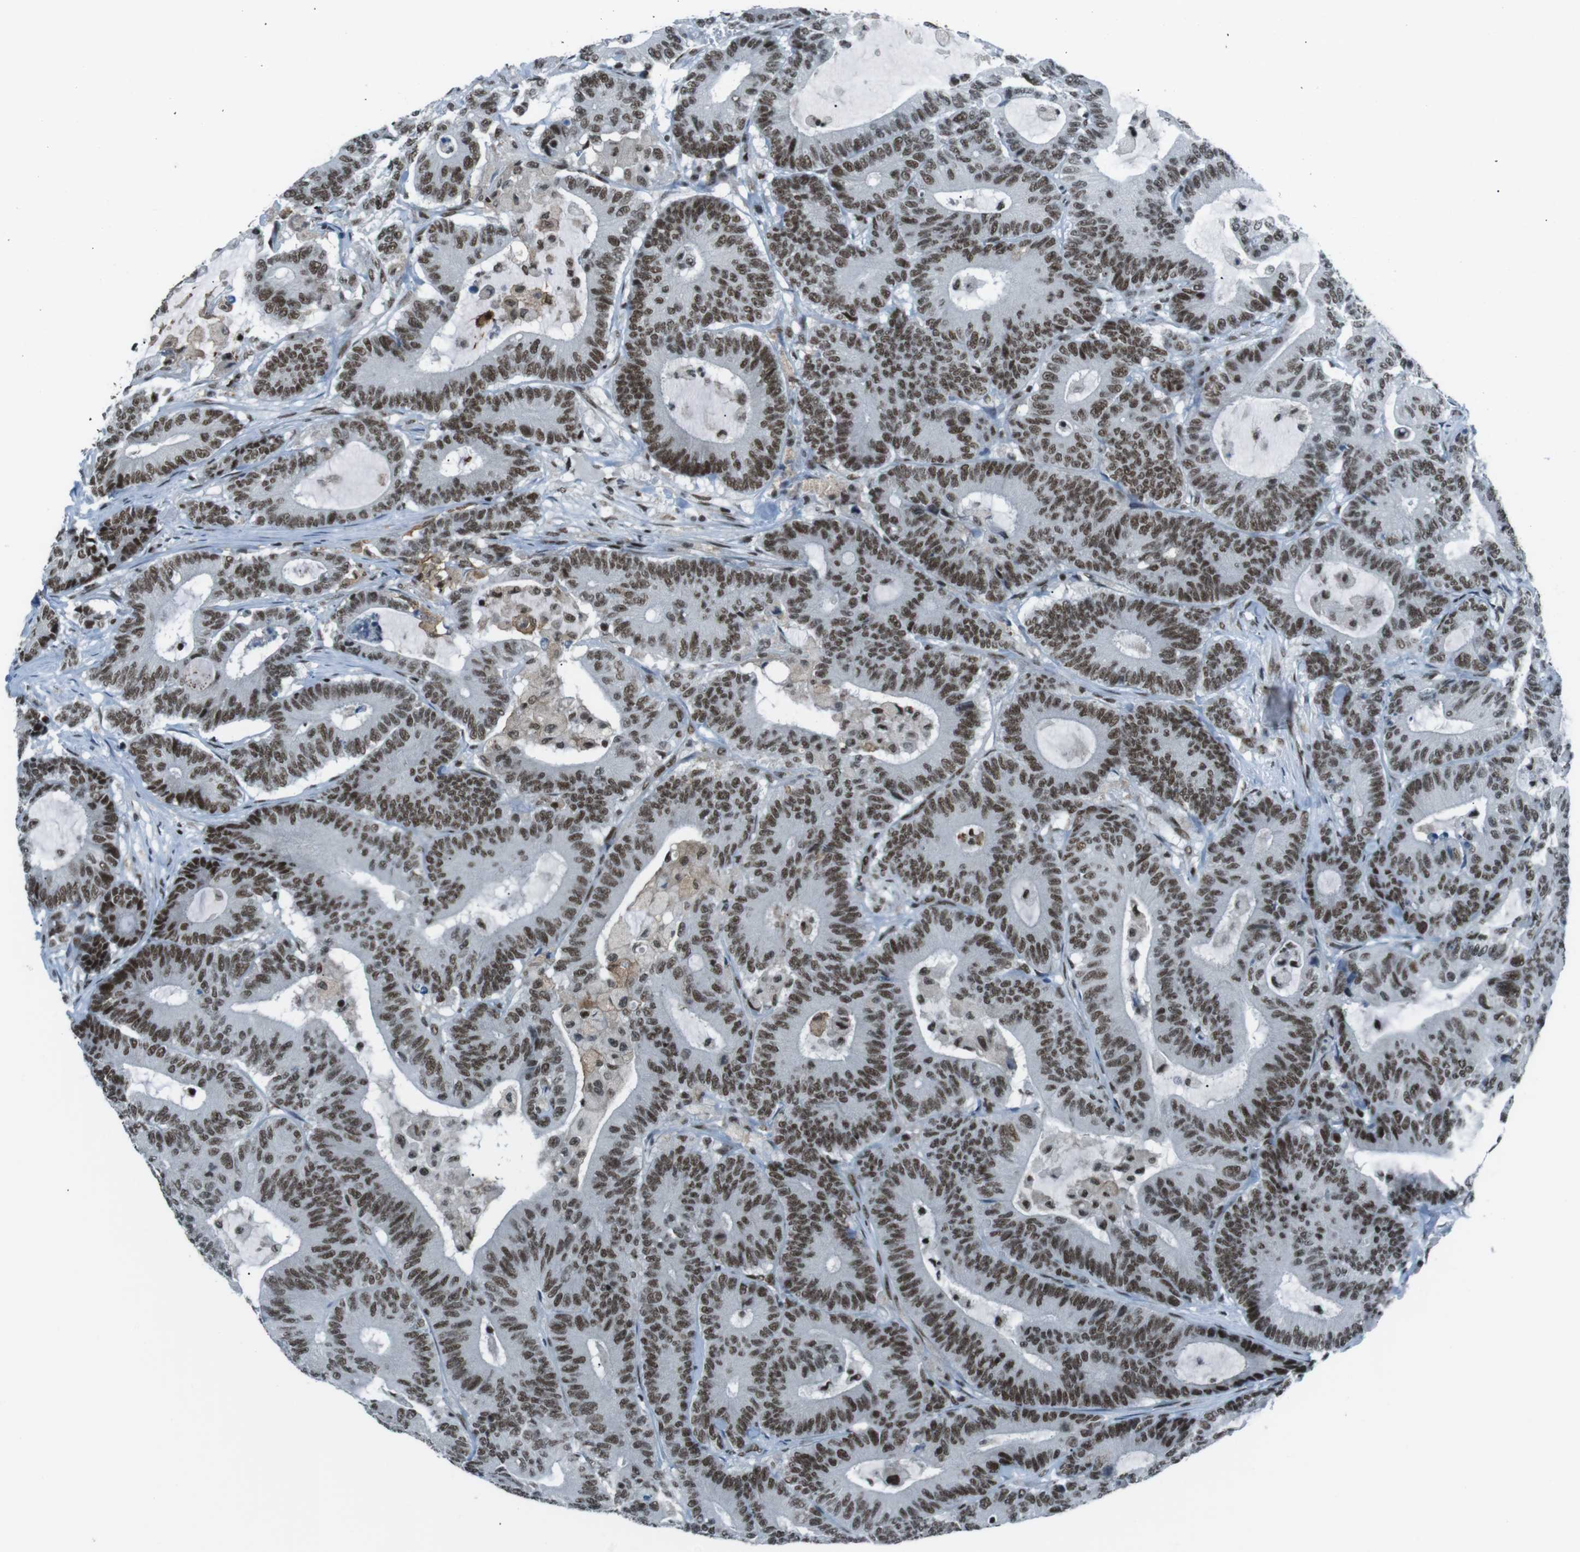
{"staining": {"intensity": "strong", "quantity": ">75%", "location": "nuclear"}, "tissue": "colorectal cancer", "cell_type": "Tumor cells", "image_type": "cancer", "snomed": [{"axis": "morphology", "description": "Adenocarcinoma, NOS"}, {"axis": "topography", "description": "Colon"}], "caption": "High-magnification brightfield microscopy of colorectal cancer stained with DAB (brown) and counterstained with hematoxylin (blue). tumor cells exhibit strong nuclear expression is present in about>75% of cells.", "gene": "TAF1", "patient": {"sex": "female", "age": 84}}